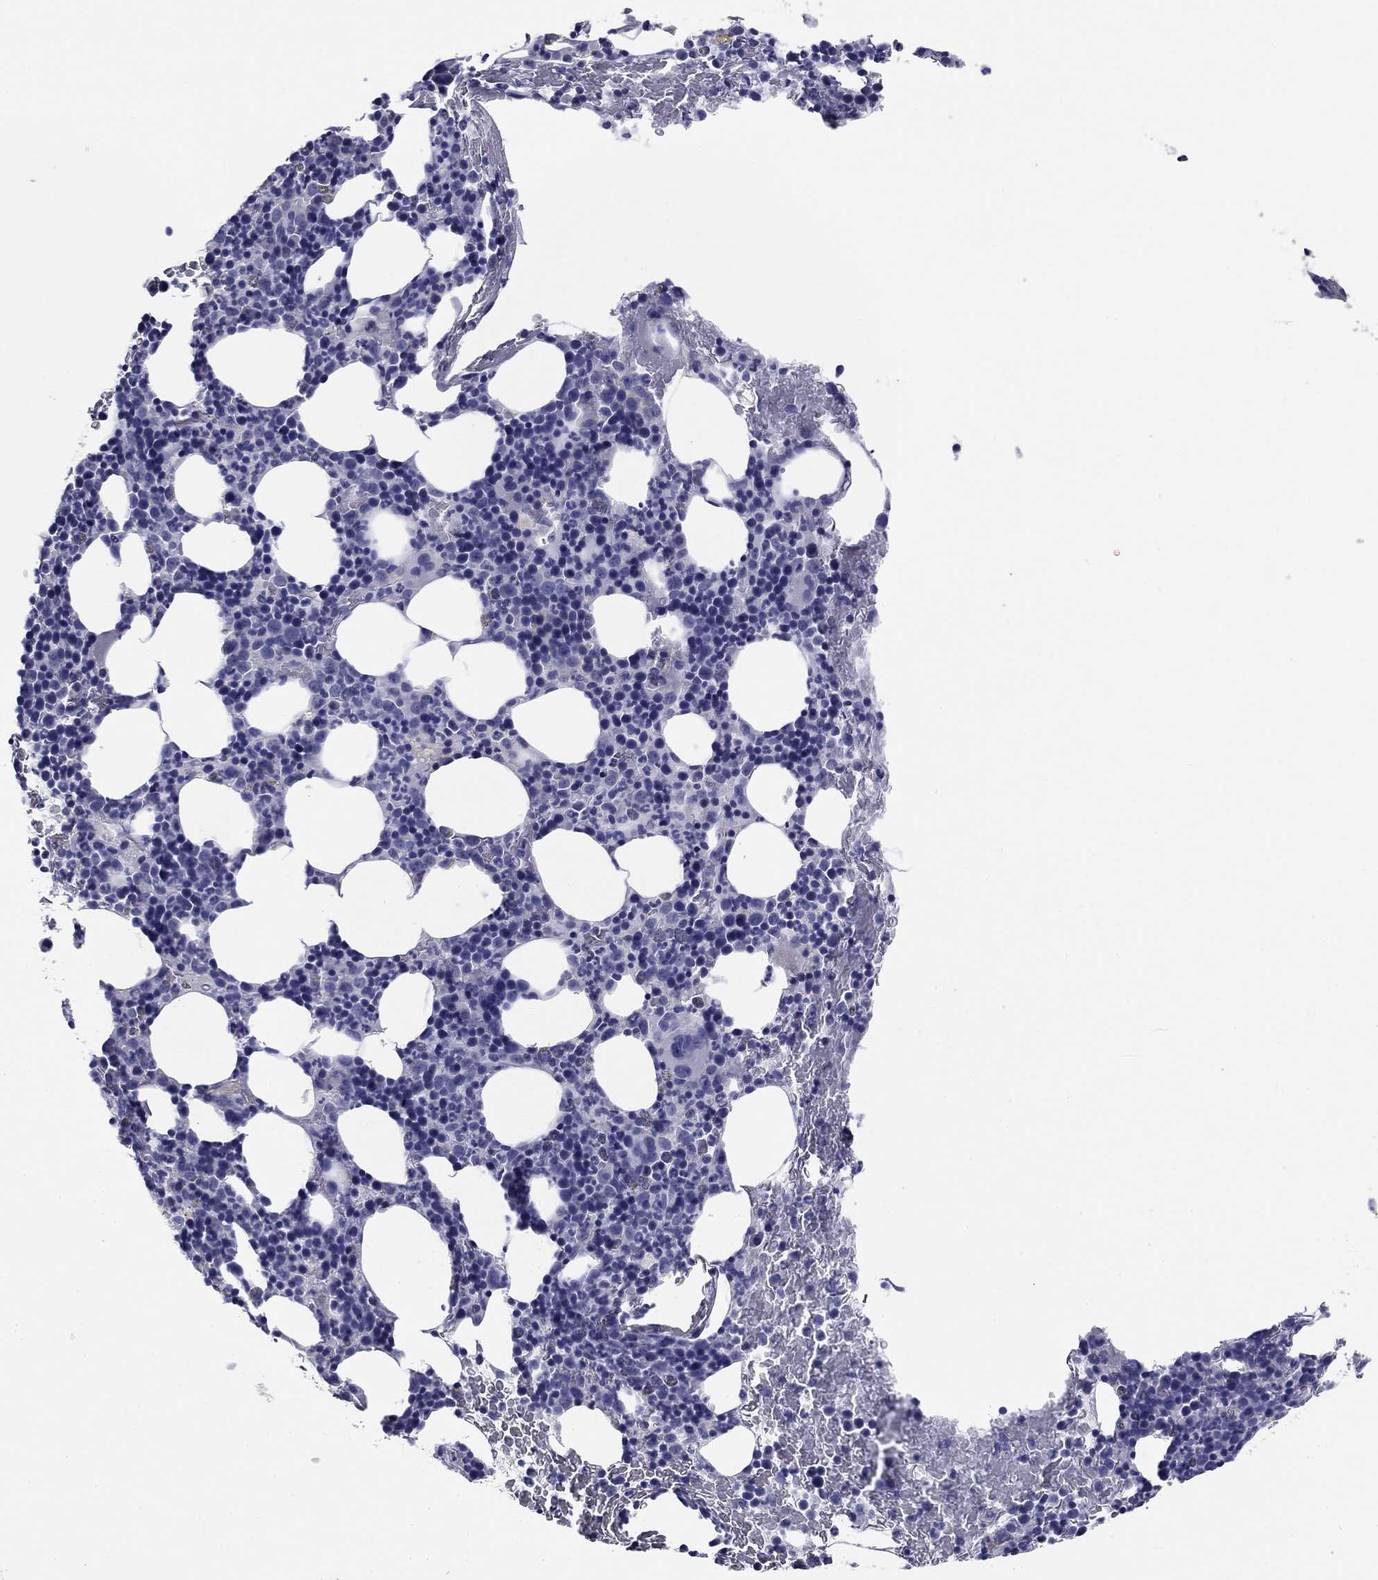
{"staining": {"intensity": "negative", "quantity": "none", "location": "none"}, "tissue": "bone marrow", "cell_type": "Hematopoietic cells", "image_type": "normal", "snomed": [{"axis": "morphology", "description": "Normal tissue, NOS"}, {"axis": "topography", "description": "Bone marrow"}], "caption": "This is a micrograph of immunohistochemistry (IHC) staining of unremarkable bone marrow, which shows no positivity in hematopoietic cells.", "gene": "ABCC2", "patient": {"sex": "male", "age": 72}}